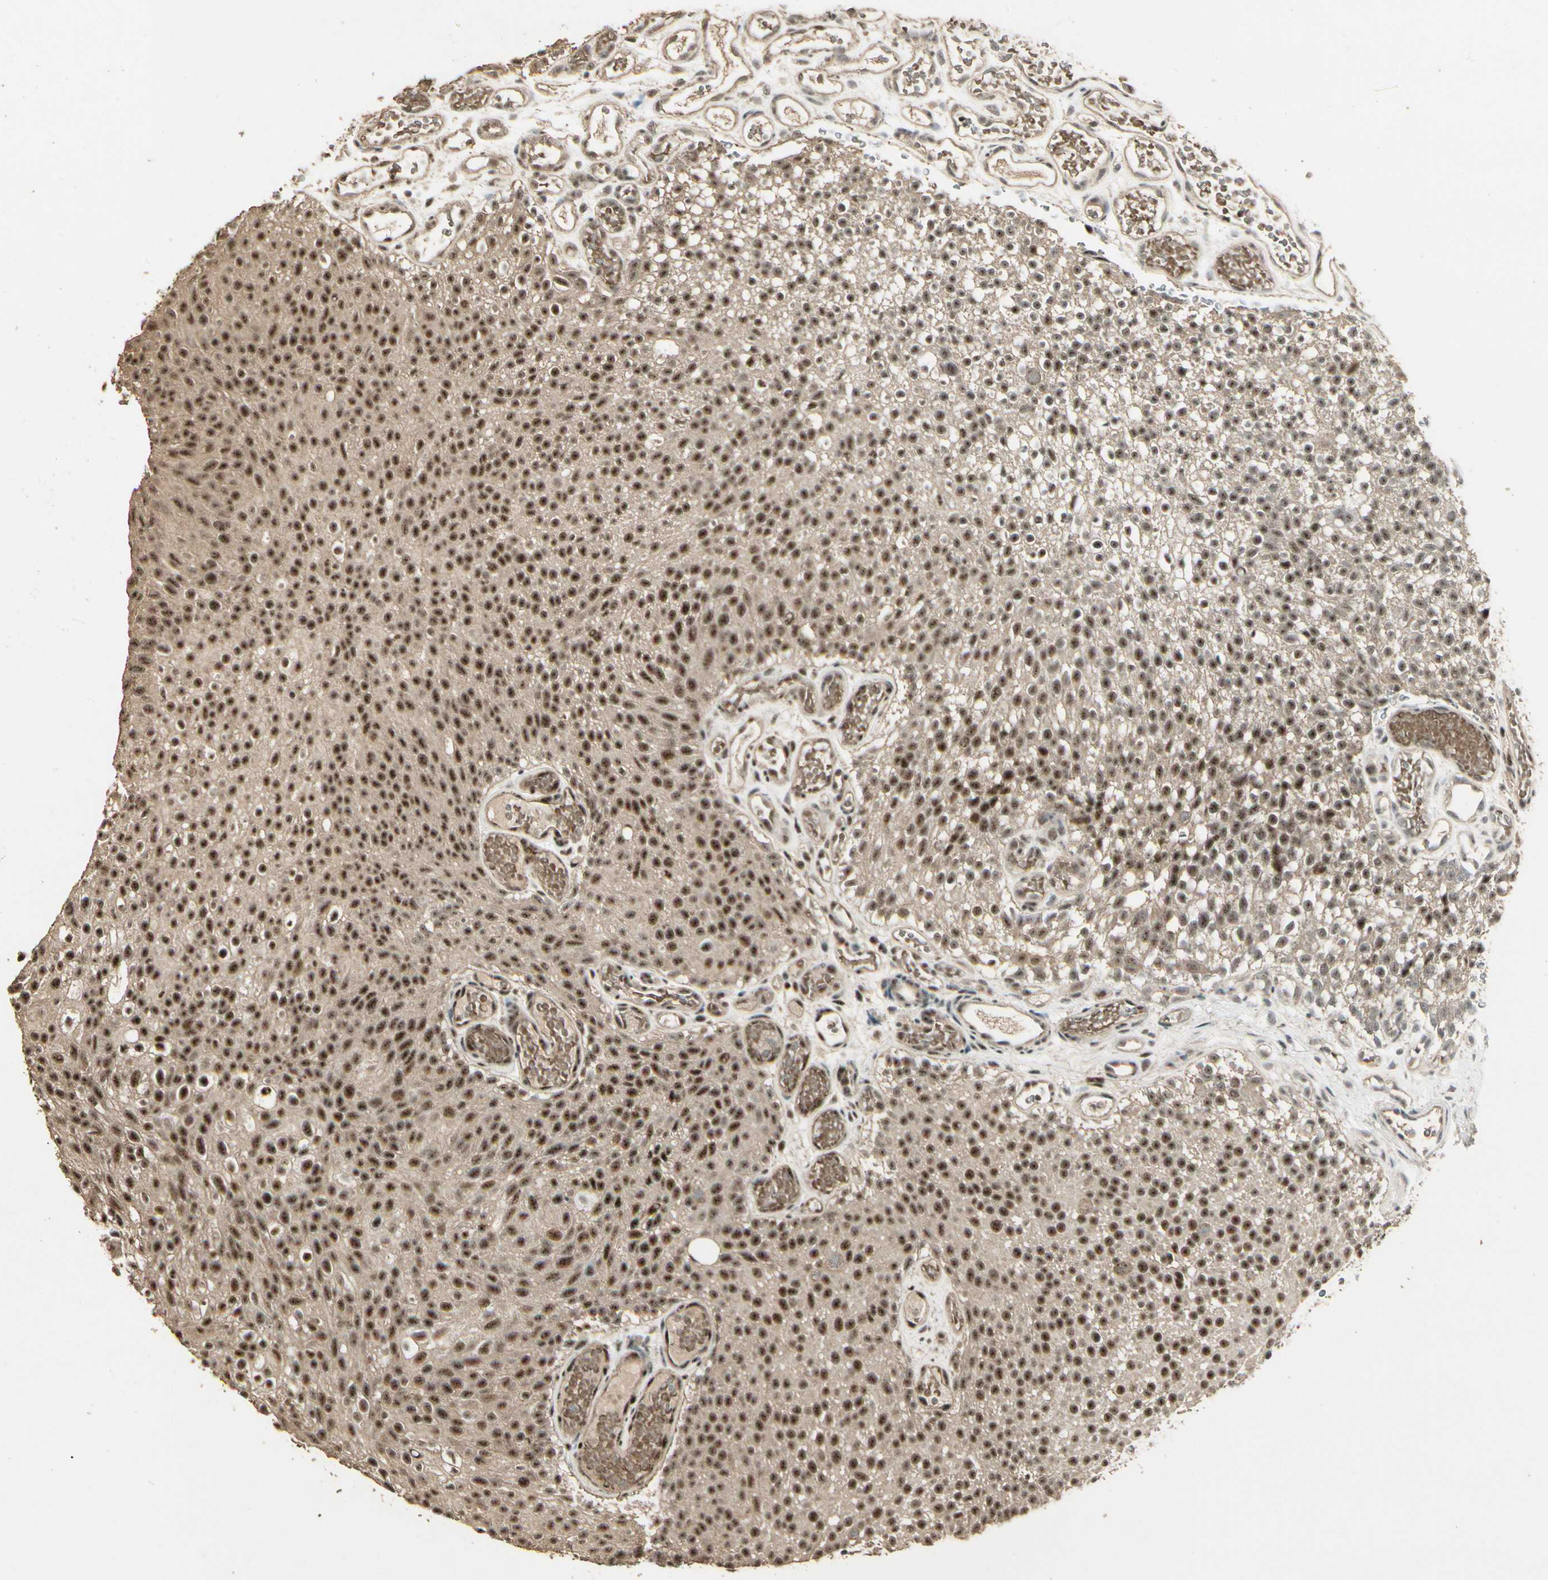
{"staining": {"intensity": "moderate", "quantity": ">75%", "location": "cytoplasmic/membranous,nuclear"}, "tissue": "urothelial cancer", "cell_type": "Tumor cells", "image_type": "cancer", "snomed": [{"axis": "morphology", "description": "Urothelial carcinoma, Low grade"}, {"axis": "topography", "description": "Urinary bladder"}], "caption": "Urothelial cancer tissue shows moderate cytoplasmic/membranous and nuclear staining in about >75% of tumor cells, visualized by immunohistochemistry. (Stains: DAB (3,3'-diaminobenzidine) in brown, nuclei in blue, Microscopy: brightfield microscopy at high magnification).", "gene": "RBM25", "patient": {"sex": "male", "age": 78}}